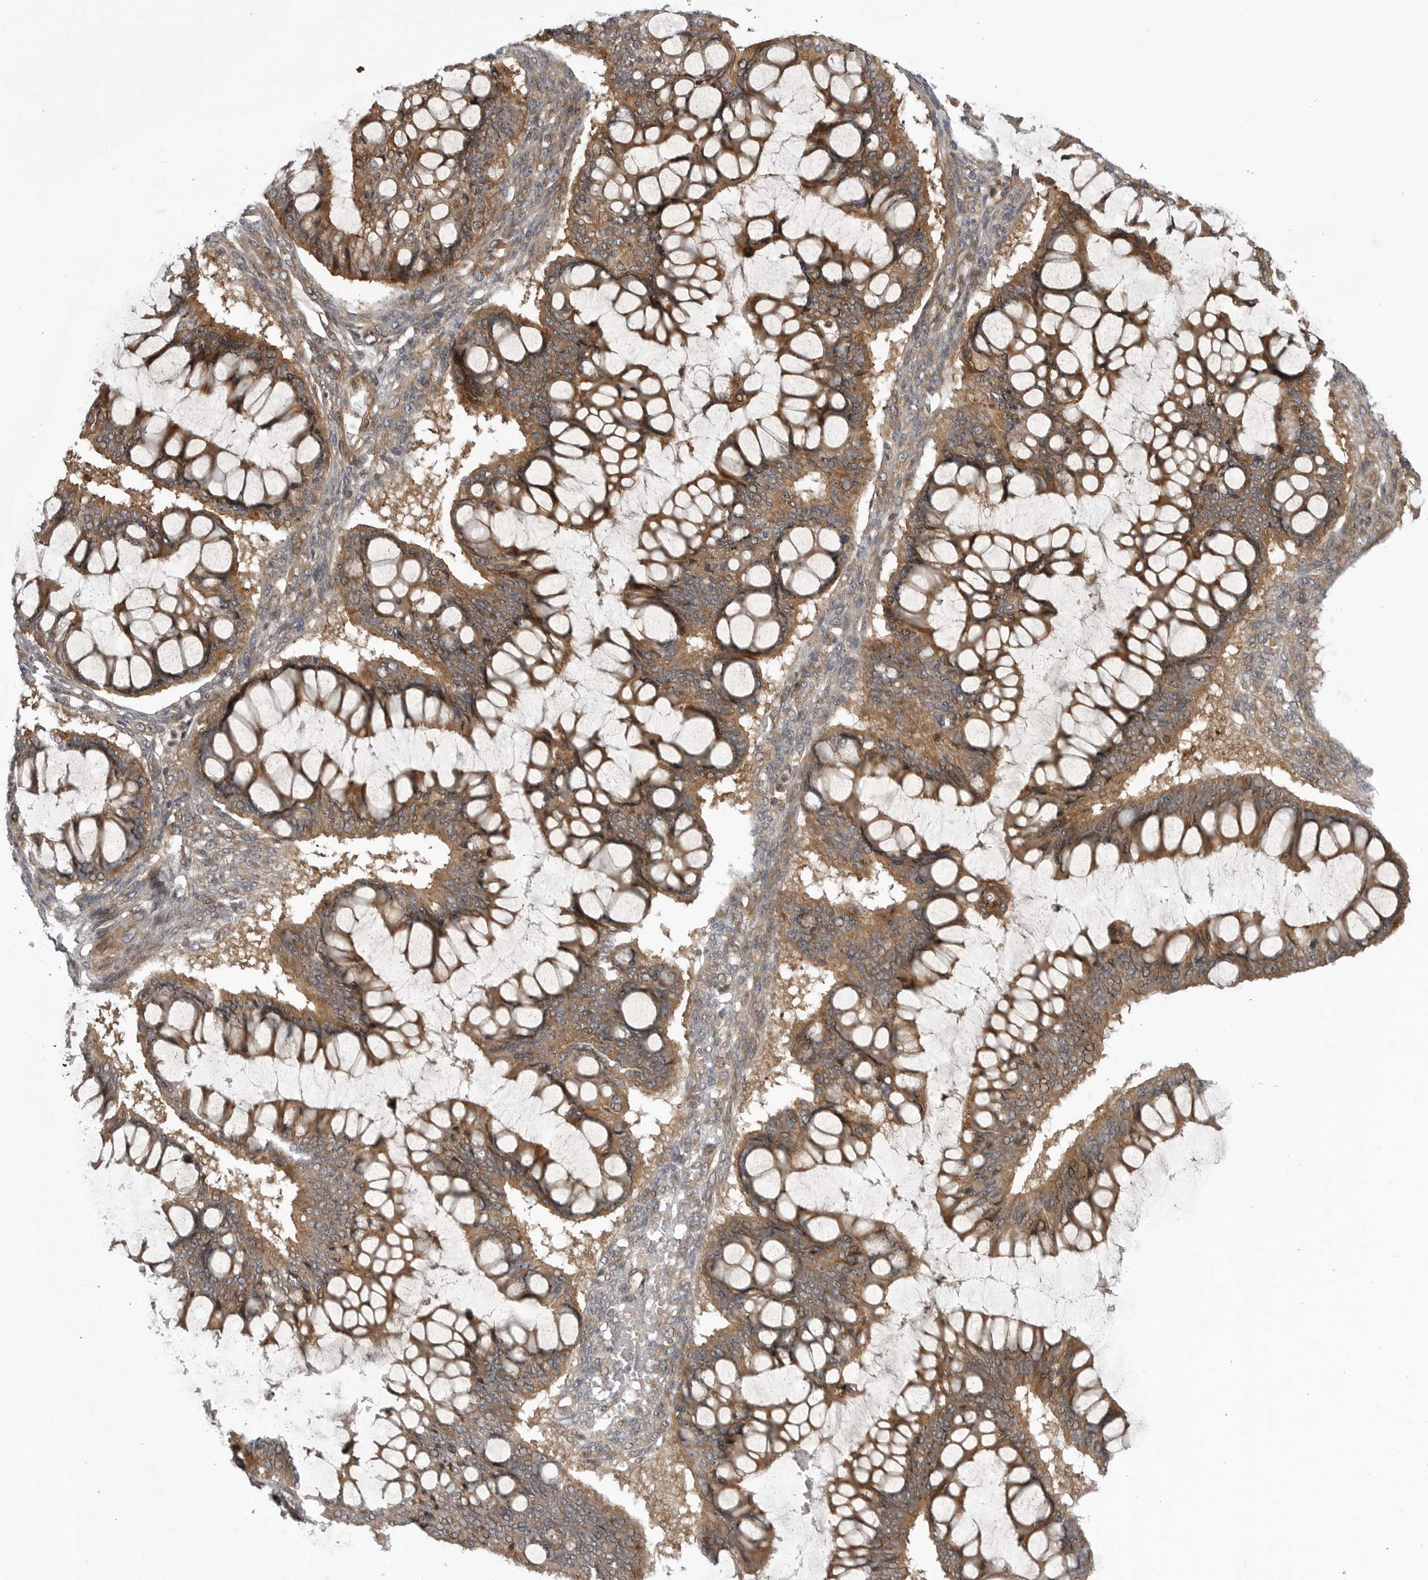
{"staining": {"intensity": "moderate", "quantity": ">75%", "location": "cytoplasmic/membranous"}, "tissue": "ovarian cancer", "cell_type": "Tumor cells", "image_type": "cancer", "snomed": [{"axis": "morphology", "description": "Cystadenocarcinoma, mucinous, NOS"}, {"axis": "topography", "description": "Ovary"}], "caption": "The micrograph reveals a brown stain indicating the presence of a protein in the cytoplasmic/membranous of tumor cells in mucinous cystadenocarcinoma (ovarian).", "gene": "LRRC45", "patient": {"sex": "female", "age": 73}}